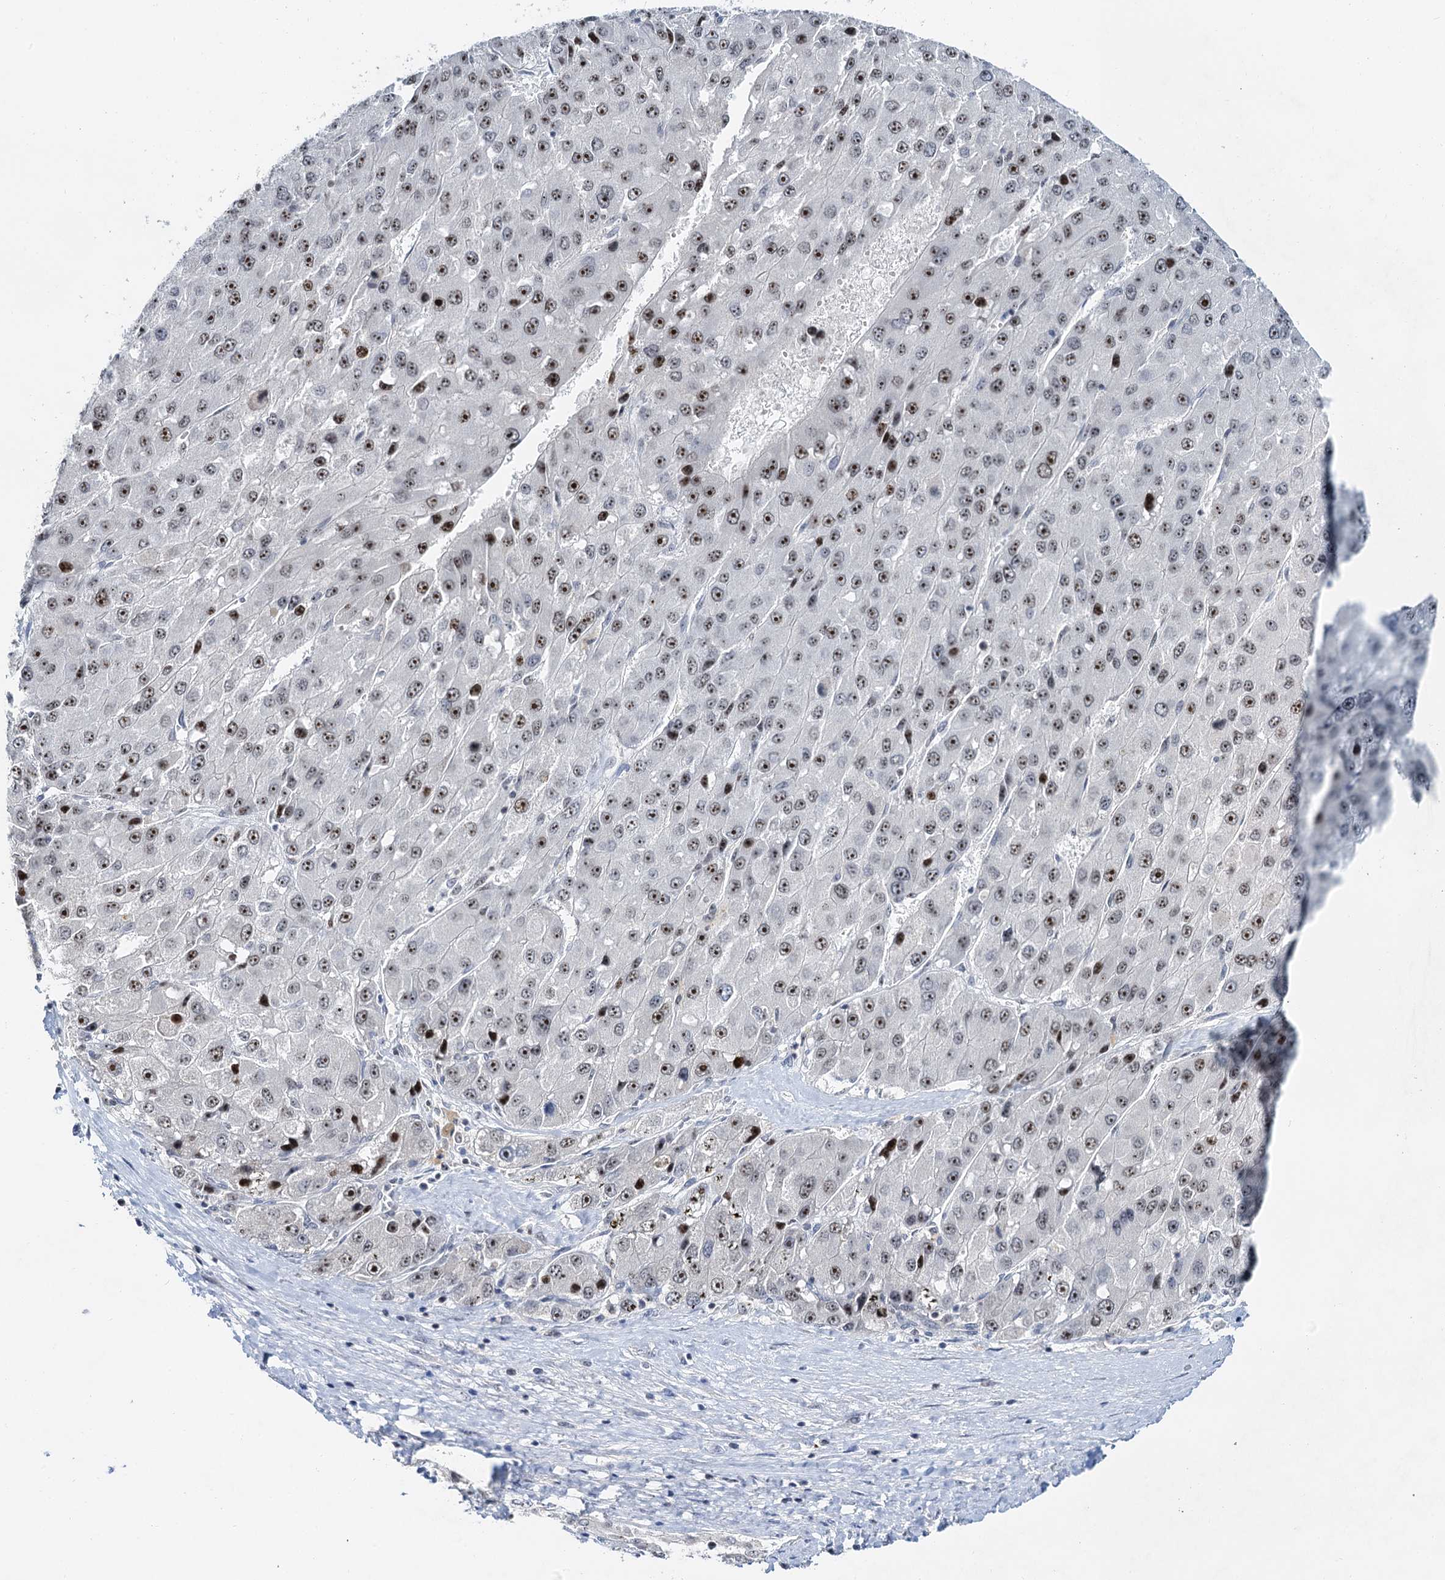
{"staining": {"intensity": "moderate", "quantity": ">75%", "location": "nuclear"}, "tissue": "liver cancer", "cell_type": "Tumor cells", "image_type": "cancer", "snomed": [{"axis": "morphology", "description": "Carcinoma, Hepatocellular, NOS"}, {"axis": "topography", "description": "Liver"}], "caption": "Liver cancer (hepatocellular carcinoma) was stained to show a protein in brown. There is medium levels of moderate nuclear expression in about >75% of tumor cells.", "gene": "NOP2", "patient": {"sex": "female", "age": 73}}